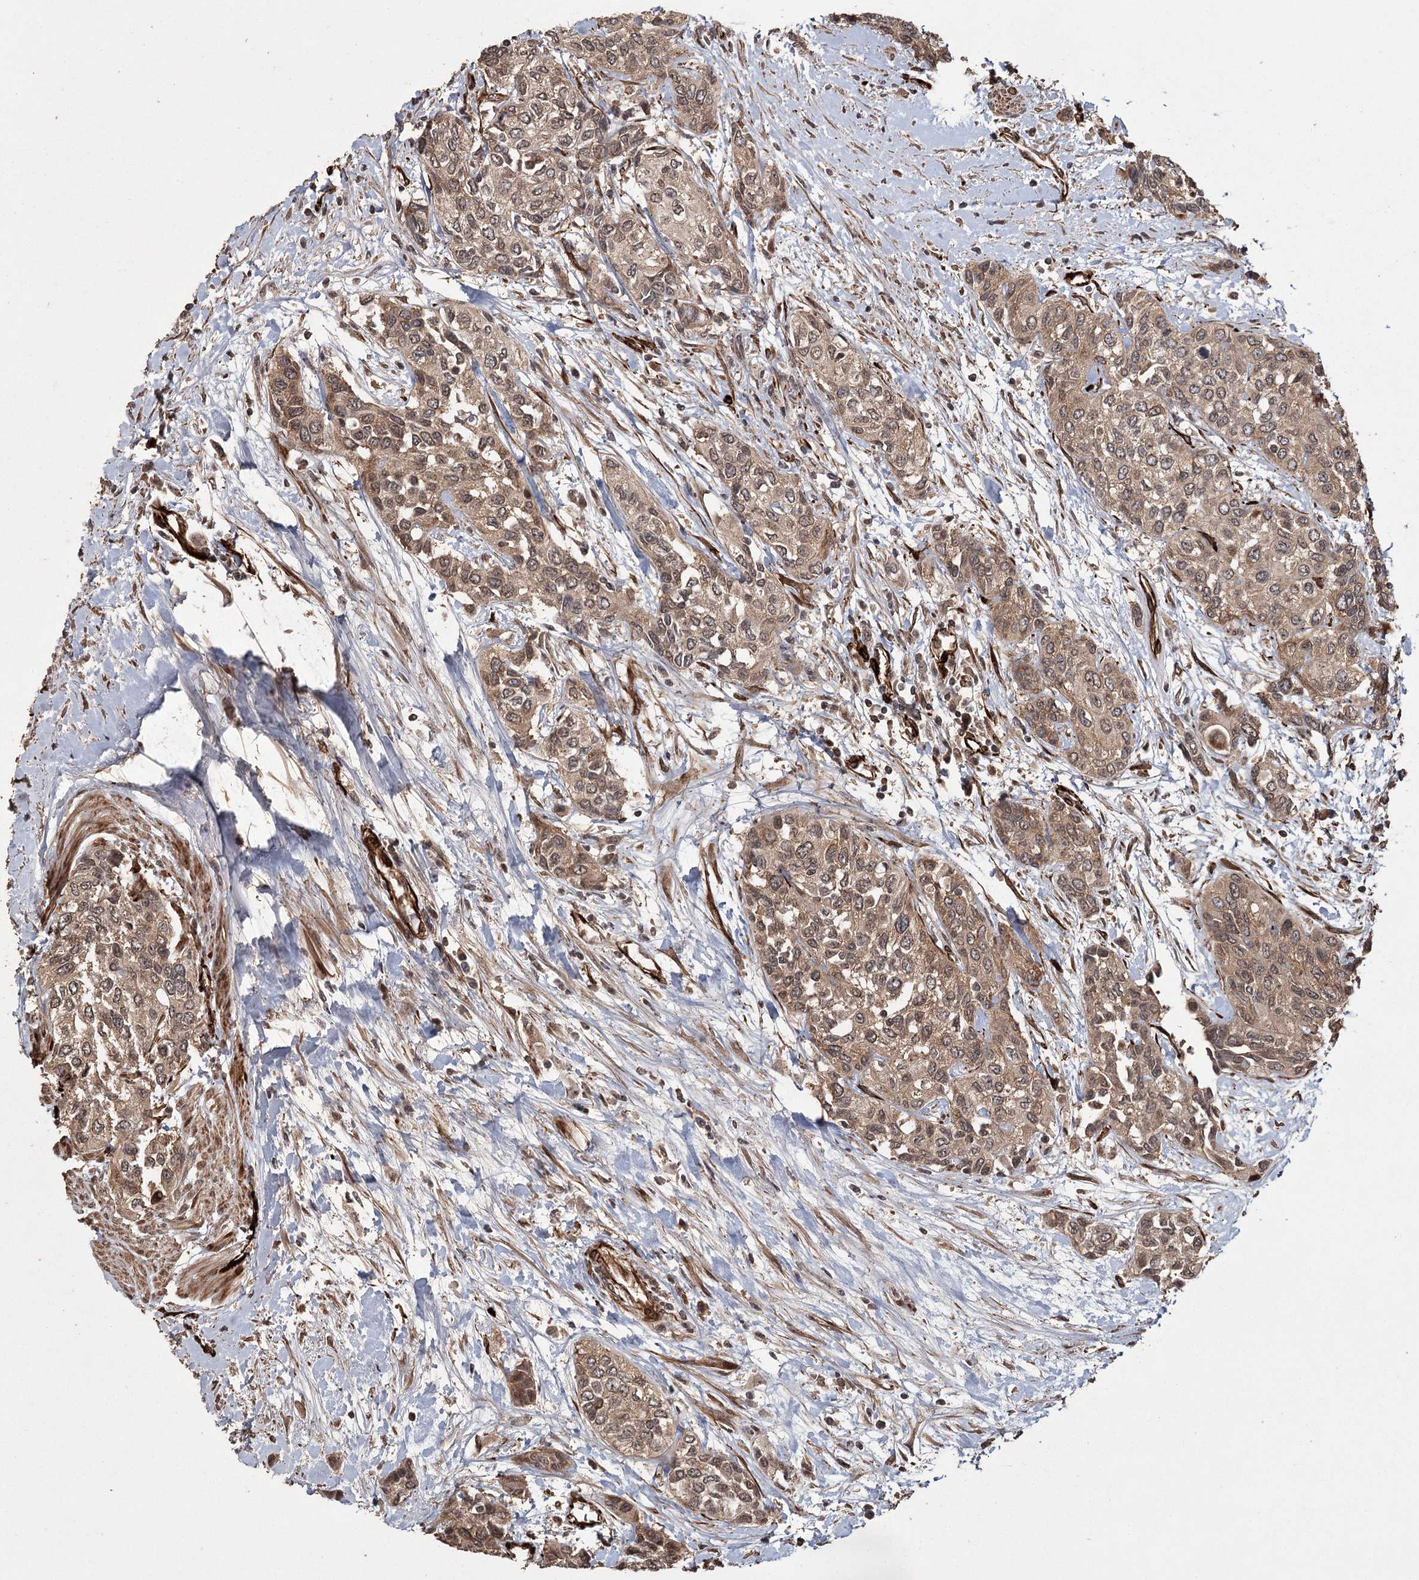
{"staining": {"intensity": "moderate", "quantity": ">75%", "location": "cytoplasmic/membranous,nuclear"}, "tissue": "urothelial cancer", "cell_type": "Tumor cells", "image_type": "cancer", "snomed": [{"axis": "morphology", "description": "Normal tissue, NOS"}, {"axis": "morphology", "description": "Urothelial carcinoma, High grade"}, {"axis": "topography", "description": "Vascular tissue"}, {"axis": "topography", "description": "Urinary bladder"}], "caption": "High-magnification brightfield microscopy of high-grade urothelial carcinoma stained with DAB (brown) and counterstained with hematoxylin (blue). tumor cells exhibit moderate cytoplasmic/membranous and nuclear expression is seen in about>75% of cells.", "gene": "RPAP3", "patient": {"sex": "female", "age": 56}}